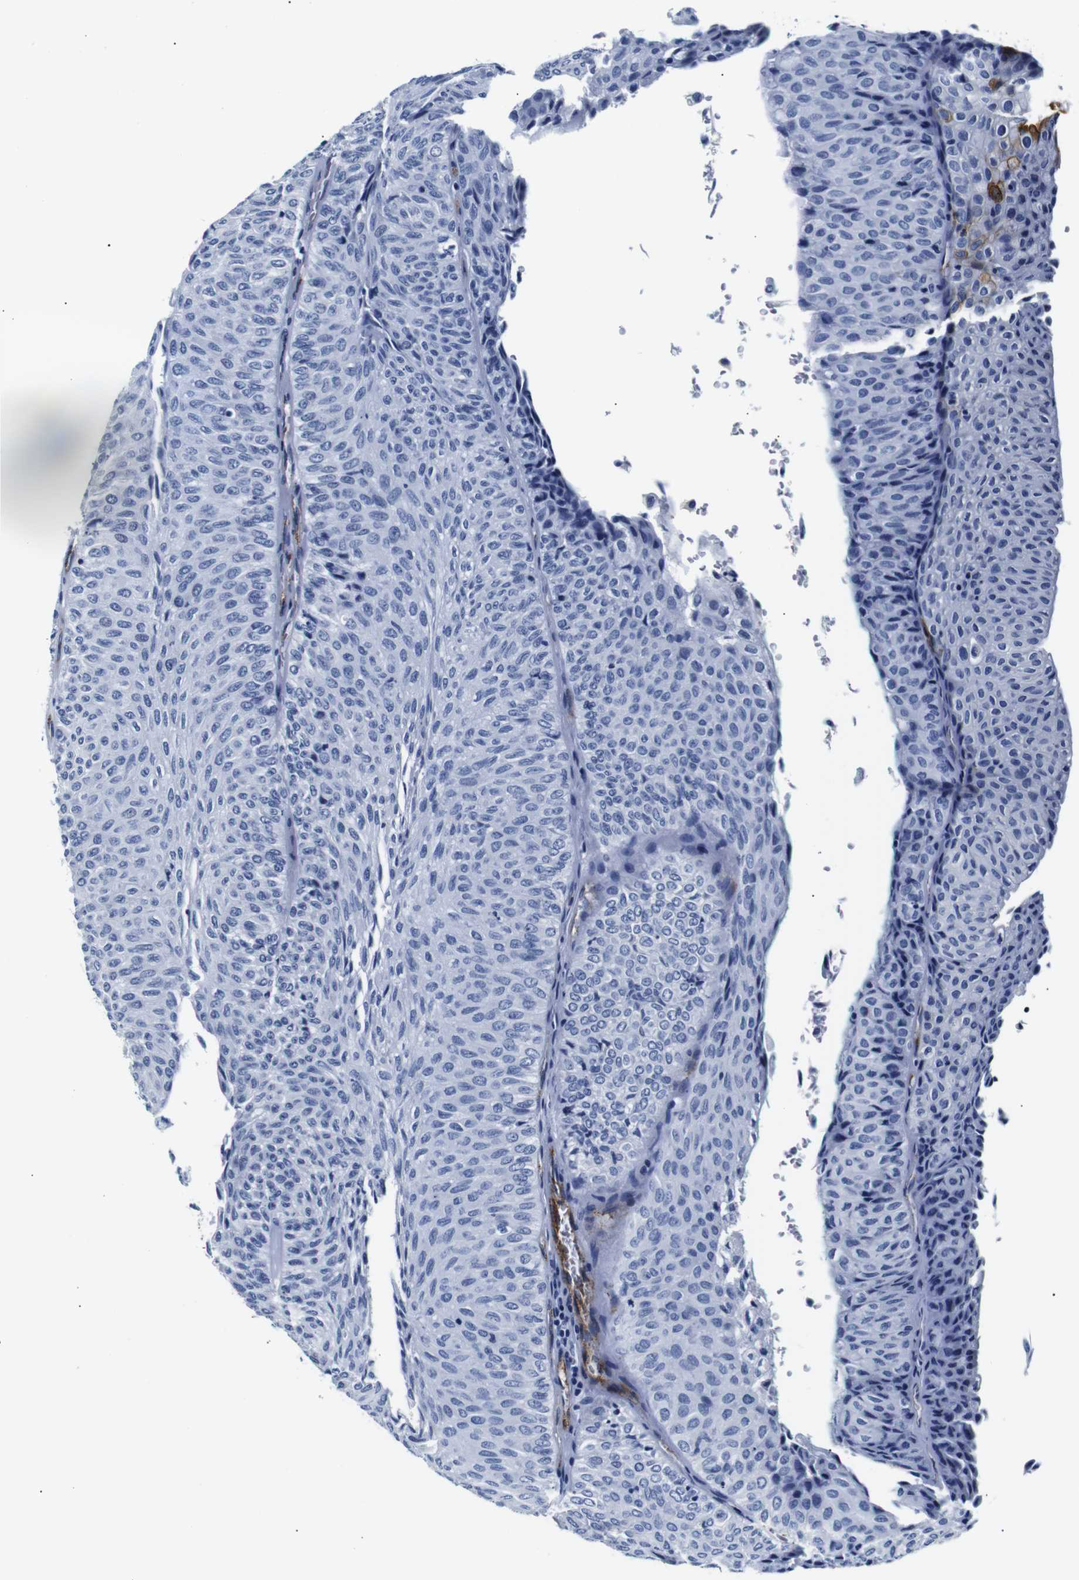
{"staining": {"intensity": "negative", "quantity": "none", "location": "none"}, "tissue": "urothelial cancer", "cell_type": "Tumor cells", "image_type": "cancer", "snomed": [{"axis": "morphology", "description": "Urothelial carcinoma, Low grade"}, {"axis": "topography", "description": "Urinary bladder"}], "caption": "There is no significant positivity in tumor cells of urothelial cancer.", "gene": "MUC4", "patient": {"sex": "male", "age": 78}}